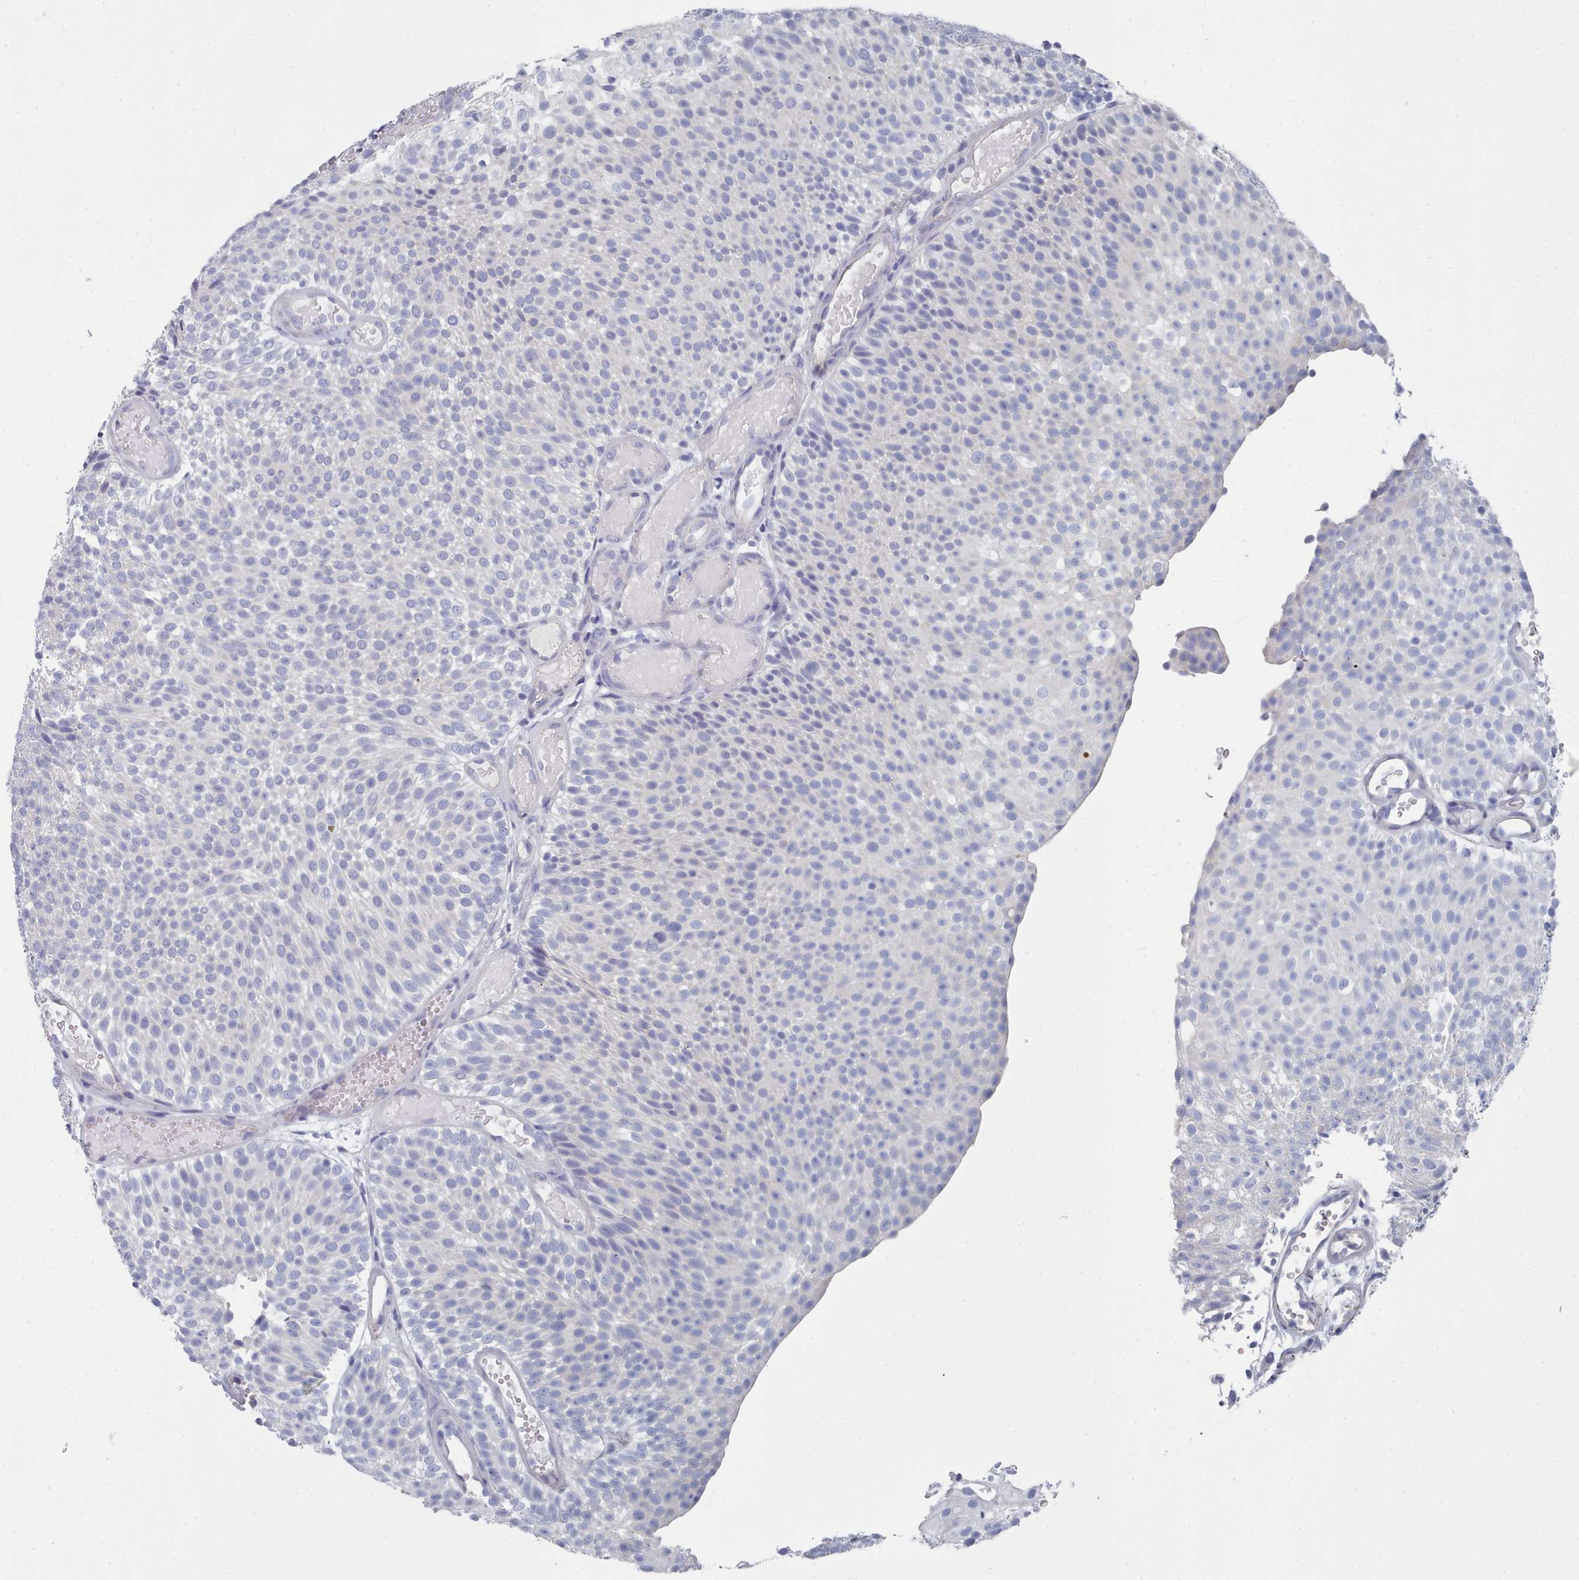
{"staining": {"intensity": "negative", "quantity": "none", "location": "none"}, "tissue": "urothelial cancer", "cell_type": "Tumor cells", "image_type": "cancer", "snomed": [{"axis": "morphology", "description": "Urothelial carcinoma, Low grade"}, {"axis": "topography", "description": "Urinary bladder"}], "caption": "High magnification brightfield microscopy of urothelial cancer stained with DAB (3,3'-diaminobenzidine) (brown) and counterstained with hematoxylin (blue): tumor cells show no significant expression.", "gene": "PDE4C", "patient": {"sex": "male", "age": 78}}